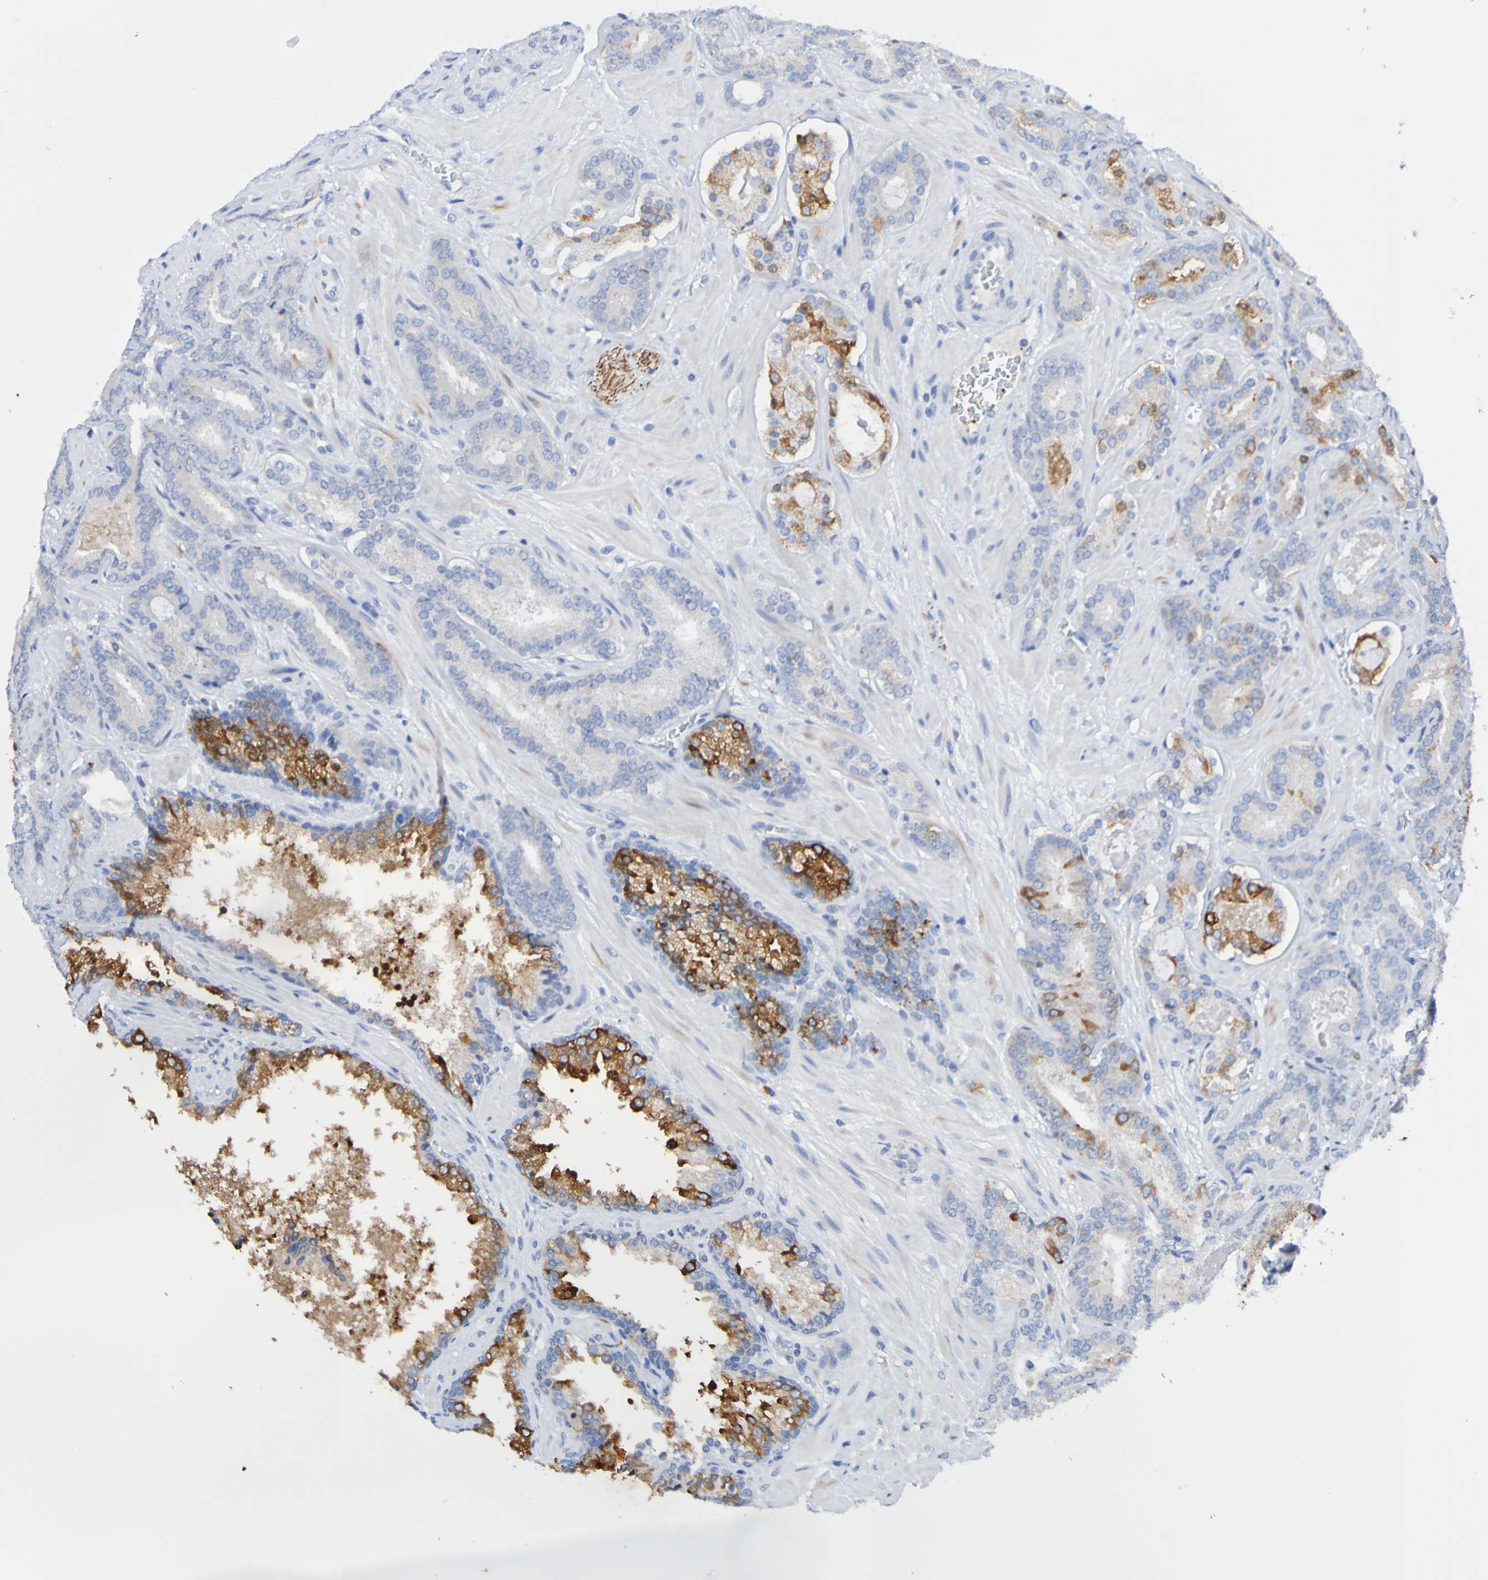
{"staining": {"intensity": "moderate", "quantity": "<25%", "location": "cytoplasmic/membranous"}, "tissue": "prostate cancer", "cell_type": "Tumor cells", "image_type": "cancer", "snomed": [{"axis": "morphology", "description": "Adenocarcinoma, Low grade"}, {"axis": "topography", "description": "Prostate"}], "caption": "Moderate cytoplasmic/membranous protein positivity is present in approximately <25% of tumor cells in prostate cancer (adenocarcinoma (low-grade)).", "gene": "SEZ6", "patient": {"sex": "male", "age": 63}}